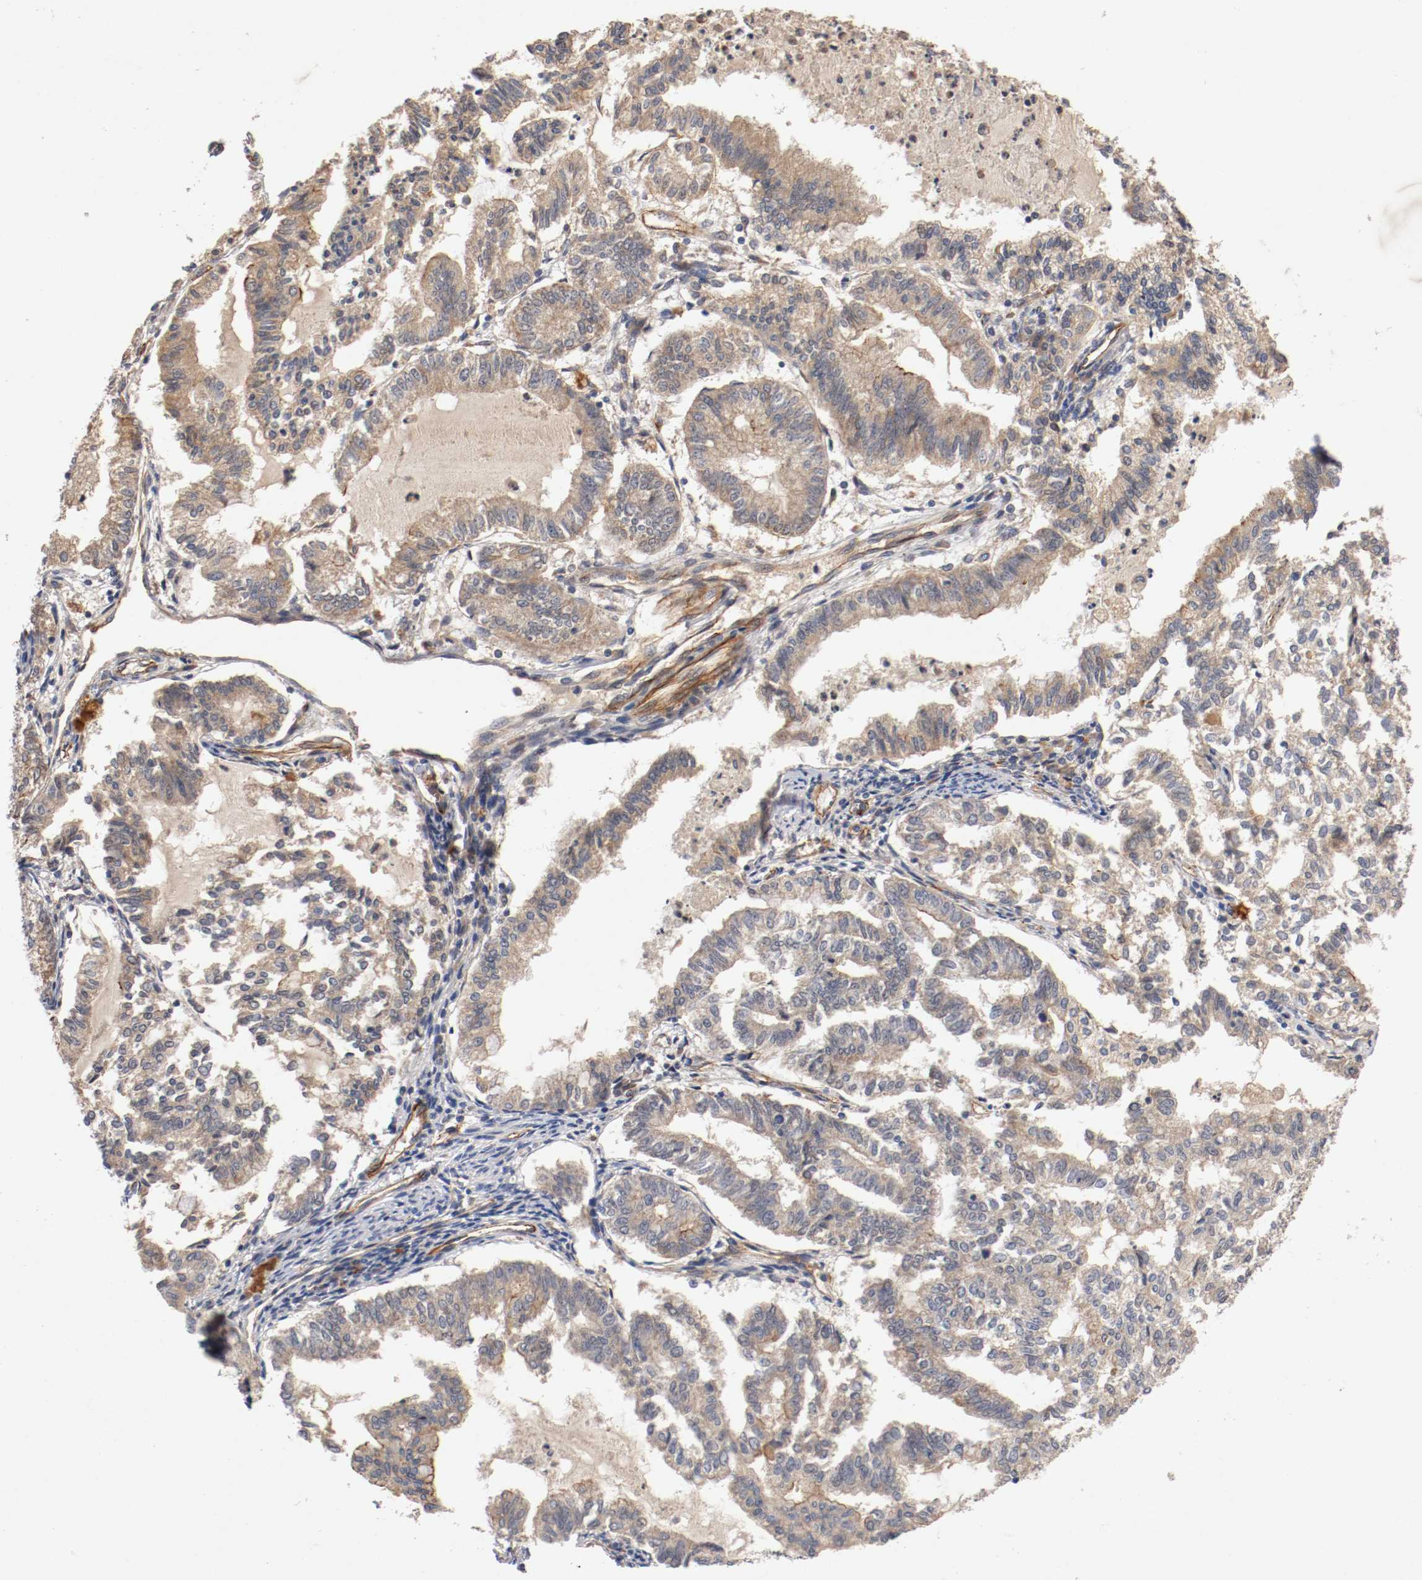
{"staining": {"intensity": "weak", "quantity": ">75%", "location": "cytoplasmic/membranous"}, "tissue": "endometrial cancer", "cell_type": "Tumor cells", "image_type": "cancer", "snomed": [{"axis": "morphology", "description": "Adenocarcinoma, NOS"}, {"axis": "topography", "description": "Endometrium"}], "caption": "Weak cytoplasmic/membranous protein expression is seen in about >75% of tumor cells in adenocarcinoma (endometrial).", "gene": "TYK2", "patient": {"sex": "female", "age": 79}}